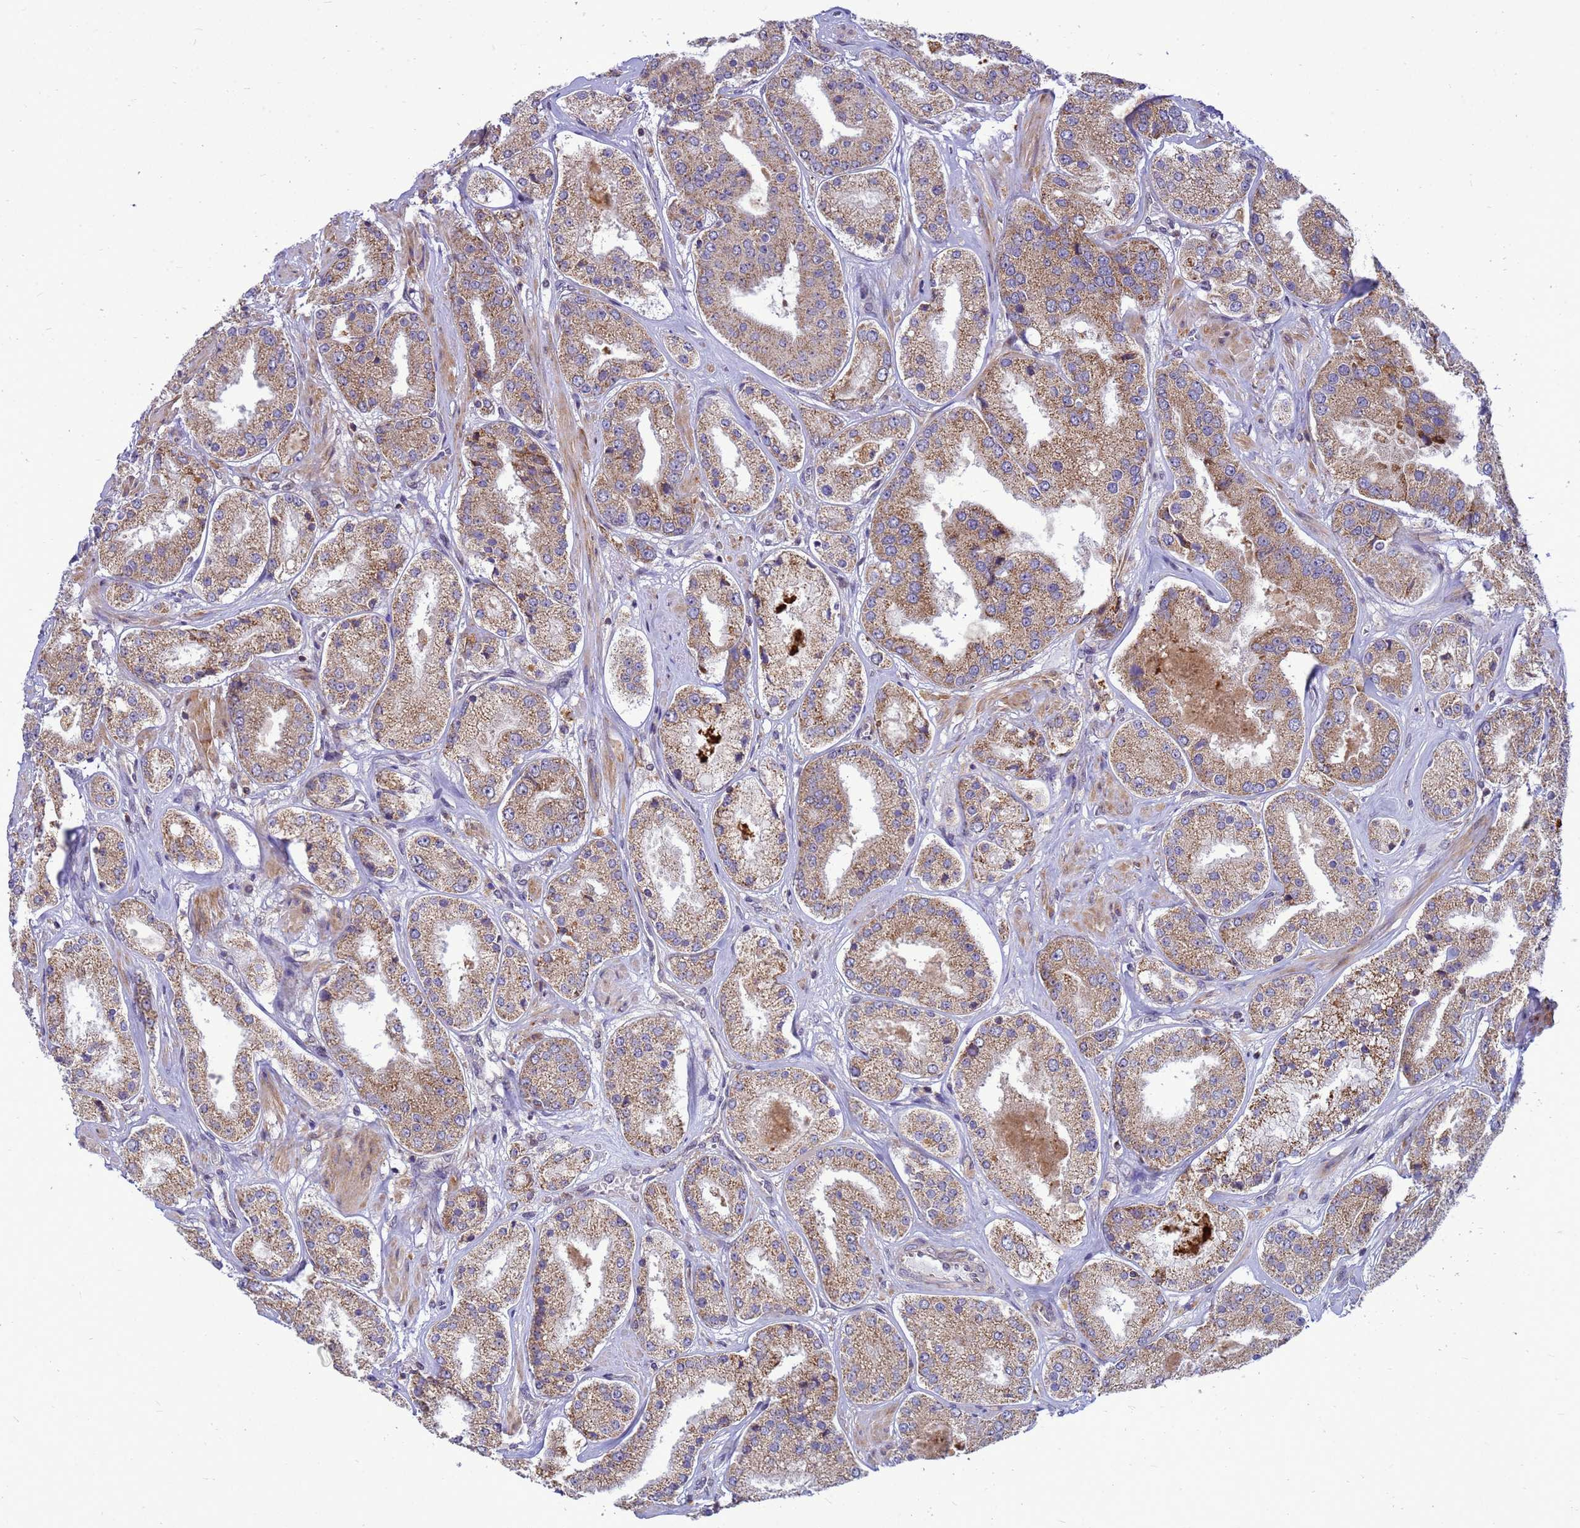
{"staining": {"intensity": "moderate", "quantity": ">75%", "location": "cytoplasmic/membranous"}, "tissue": "prostate cancer", "cell_type": "Tumor cells", "image_type": "cancer", "snomed": [{"axis": "morphology", "description": "Adenocarcinoma, High grade"}, {"axis": "topography", "description": "Prostate"}], "caption": "Immunohistochemical staining of human prostate adenocarcinoma (high-grade) displays moderate cytoplasmic/membranous protein staining in approximately >75% of tumor cells.", "gene": "C12orf43", "patient": {"sex": "male", "age": 63}}